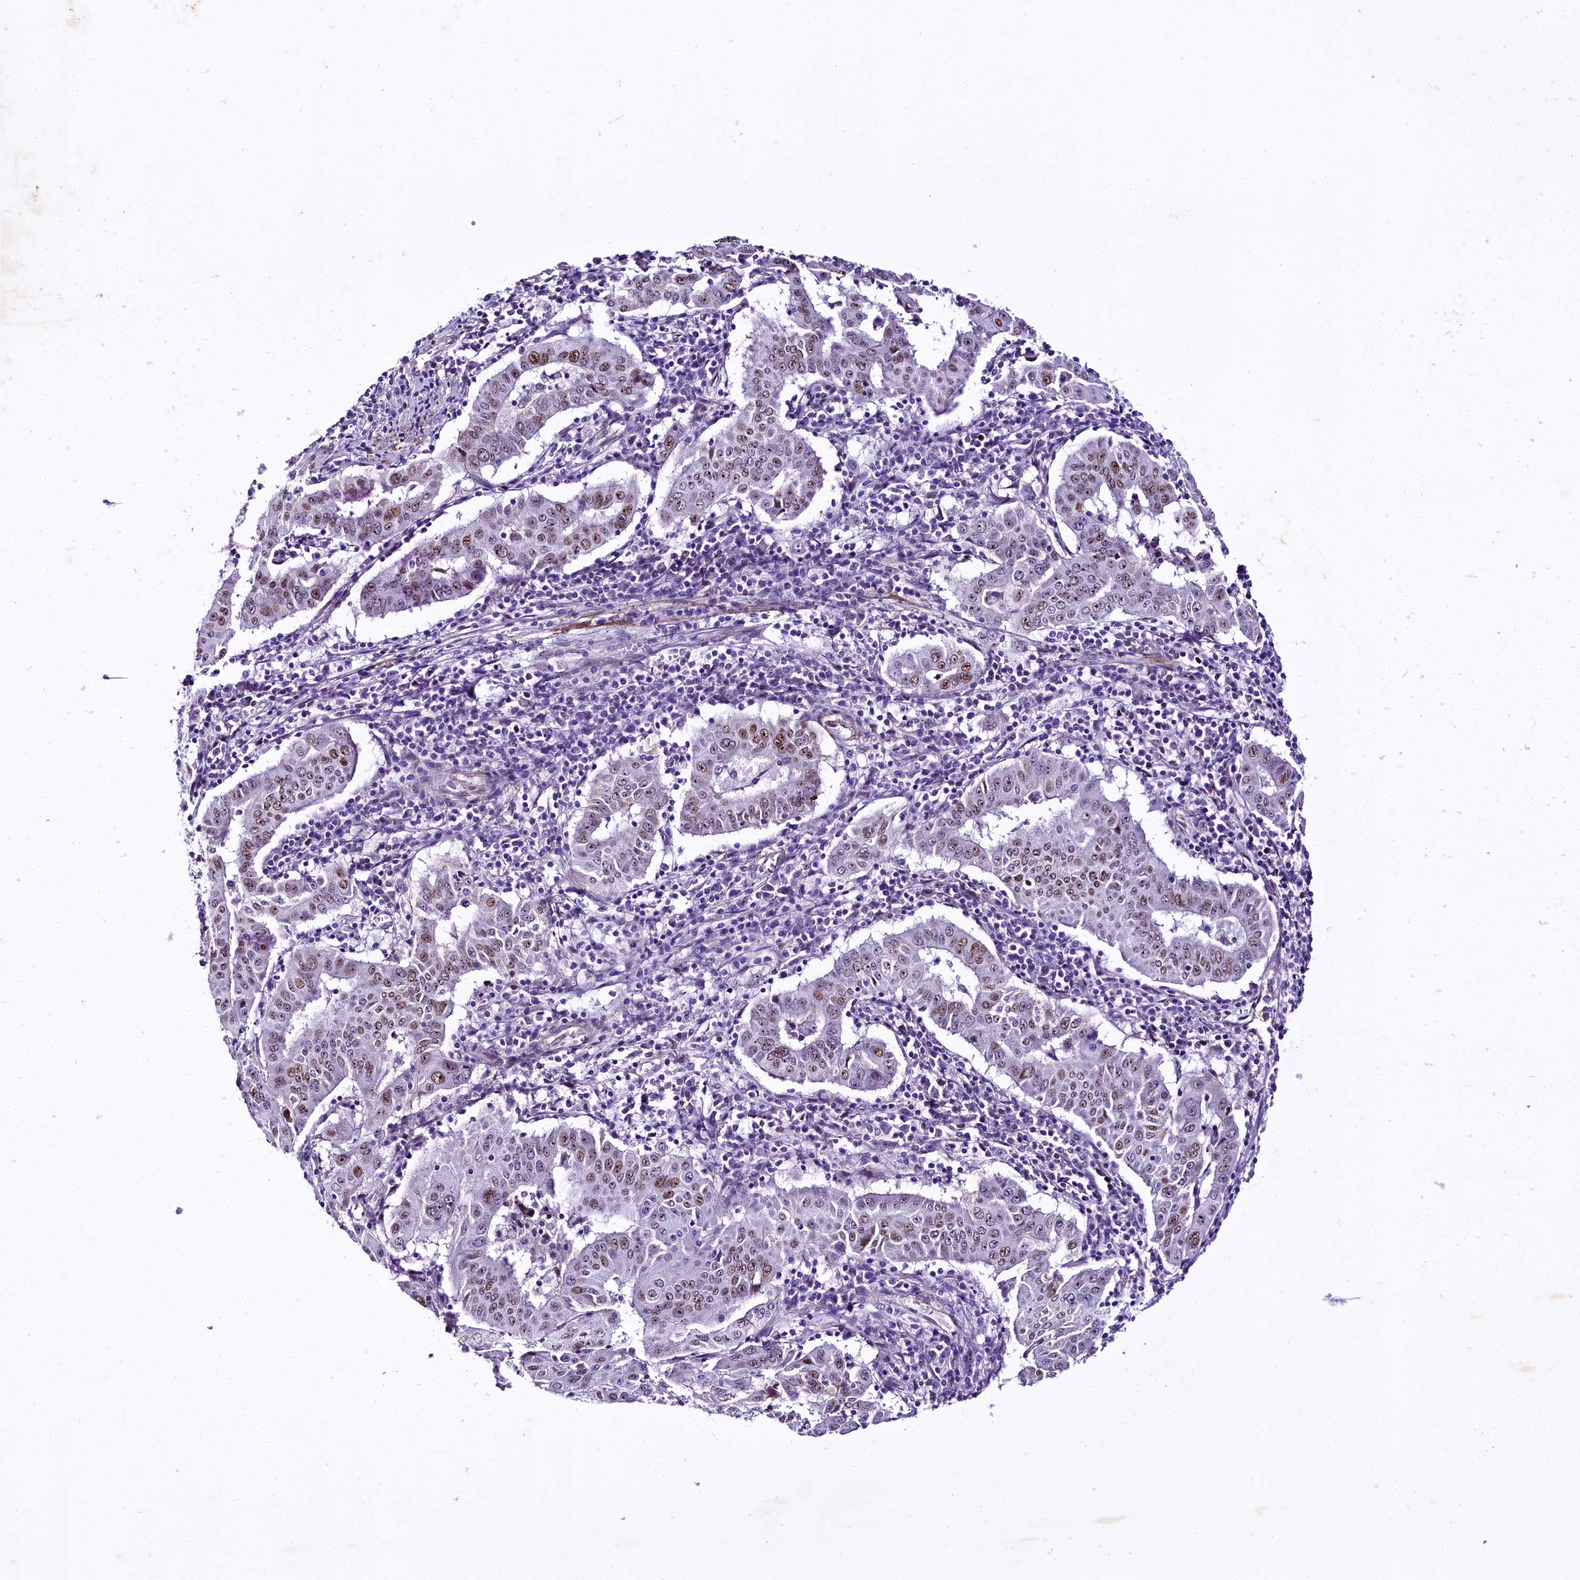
{"staining": {"intensity": "moderate", "quantity": "25%-75%", "location": "nuclear"}, "tissue": "pancreatic cancer", "cell_type": "Tumor cells", "image_type": "cancer", "snomed": [{"axis": "morphology", "description": "Adenocarcinoma, NOS"}, {"axis": "topography", "description": "Pancreas"}], "caption": "This photomicrograph demonstrates pancreatic cancer (adenocarcinoma) stained with IHC to label a protein in brown. The nuclear of tumor cells show moderate positivity for the protein. Nuclei are counter-stained blue.", "gene": "SAMD10", "patient": {"sex": "male", "age": 63}}